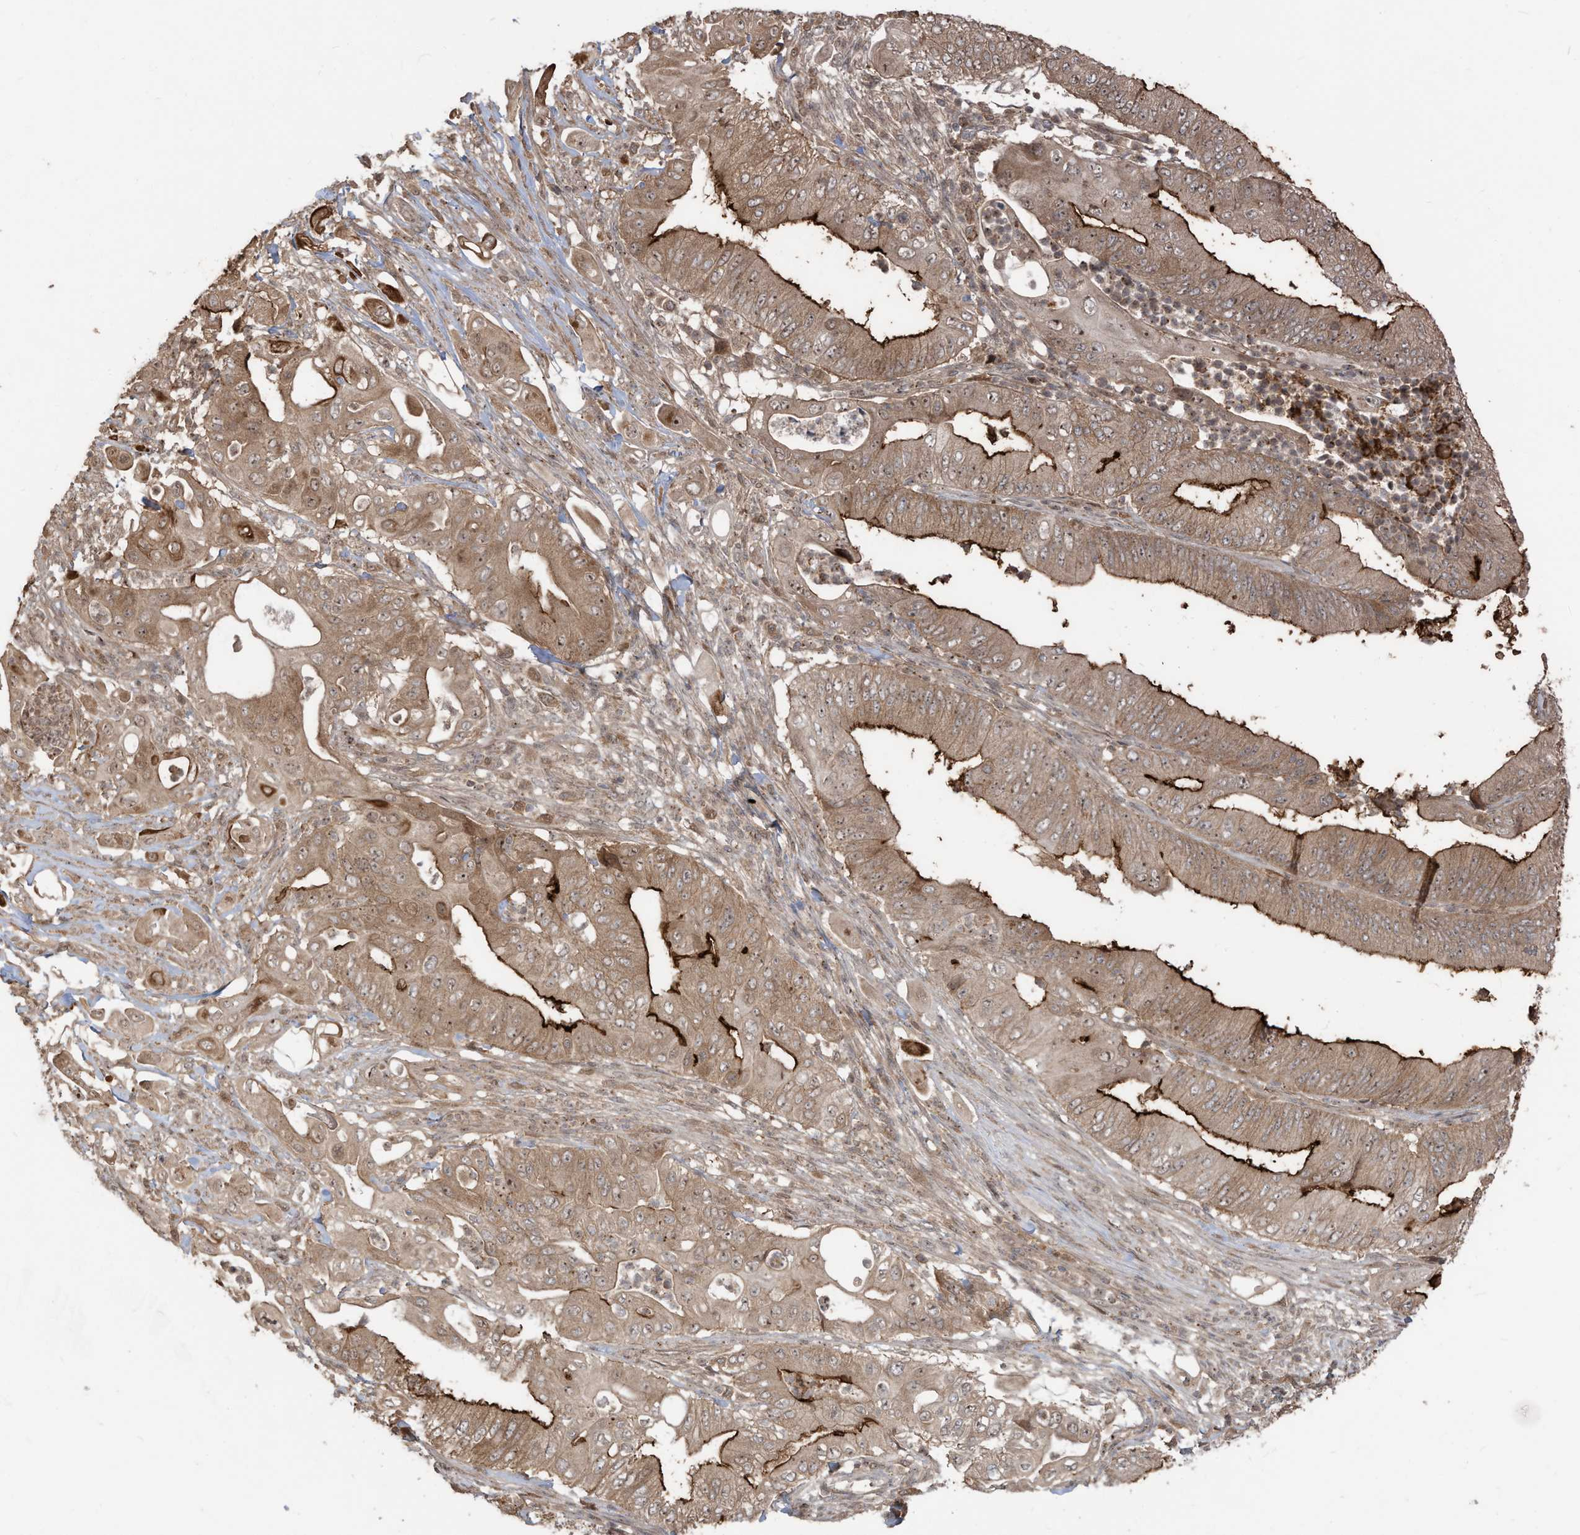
{"staining": {"intensity": "strong", "quantity": ">75%", "location": "cytoplasmic/membranous"}, "tissue": "pancreatic cancer", "cell_type": "Tumor cells", "image_type": "cancer", "snomed": [{"axis": "morphology", "description": "Adenocarcinoma, NOS"}, {"axis": "topography", "description": "Pancreas"}], "caption": "An immunohistochemistry photomicrograph of tumor tissue is shown. Protein staining in brown labels strong cytoplasmic/membranous positivity in pancreatic adenocarcinoma within tumor cells. (DAB IHC with brightfield microscopy, high magnification).", "gene": "CARF", "patient": {"sex": "female", "age": 77}}